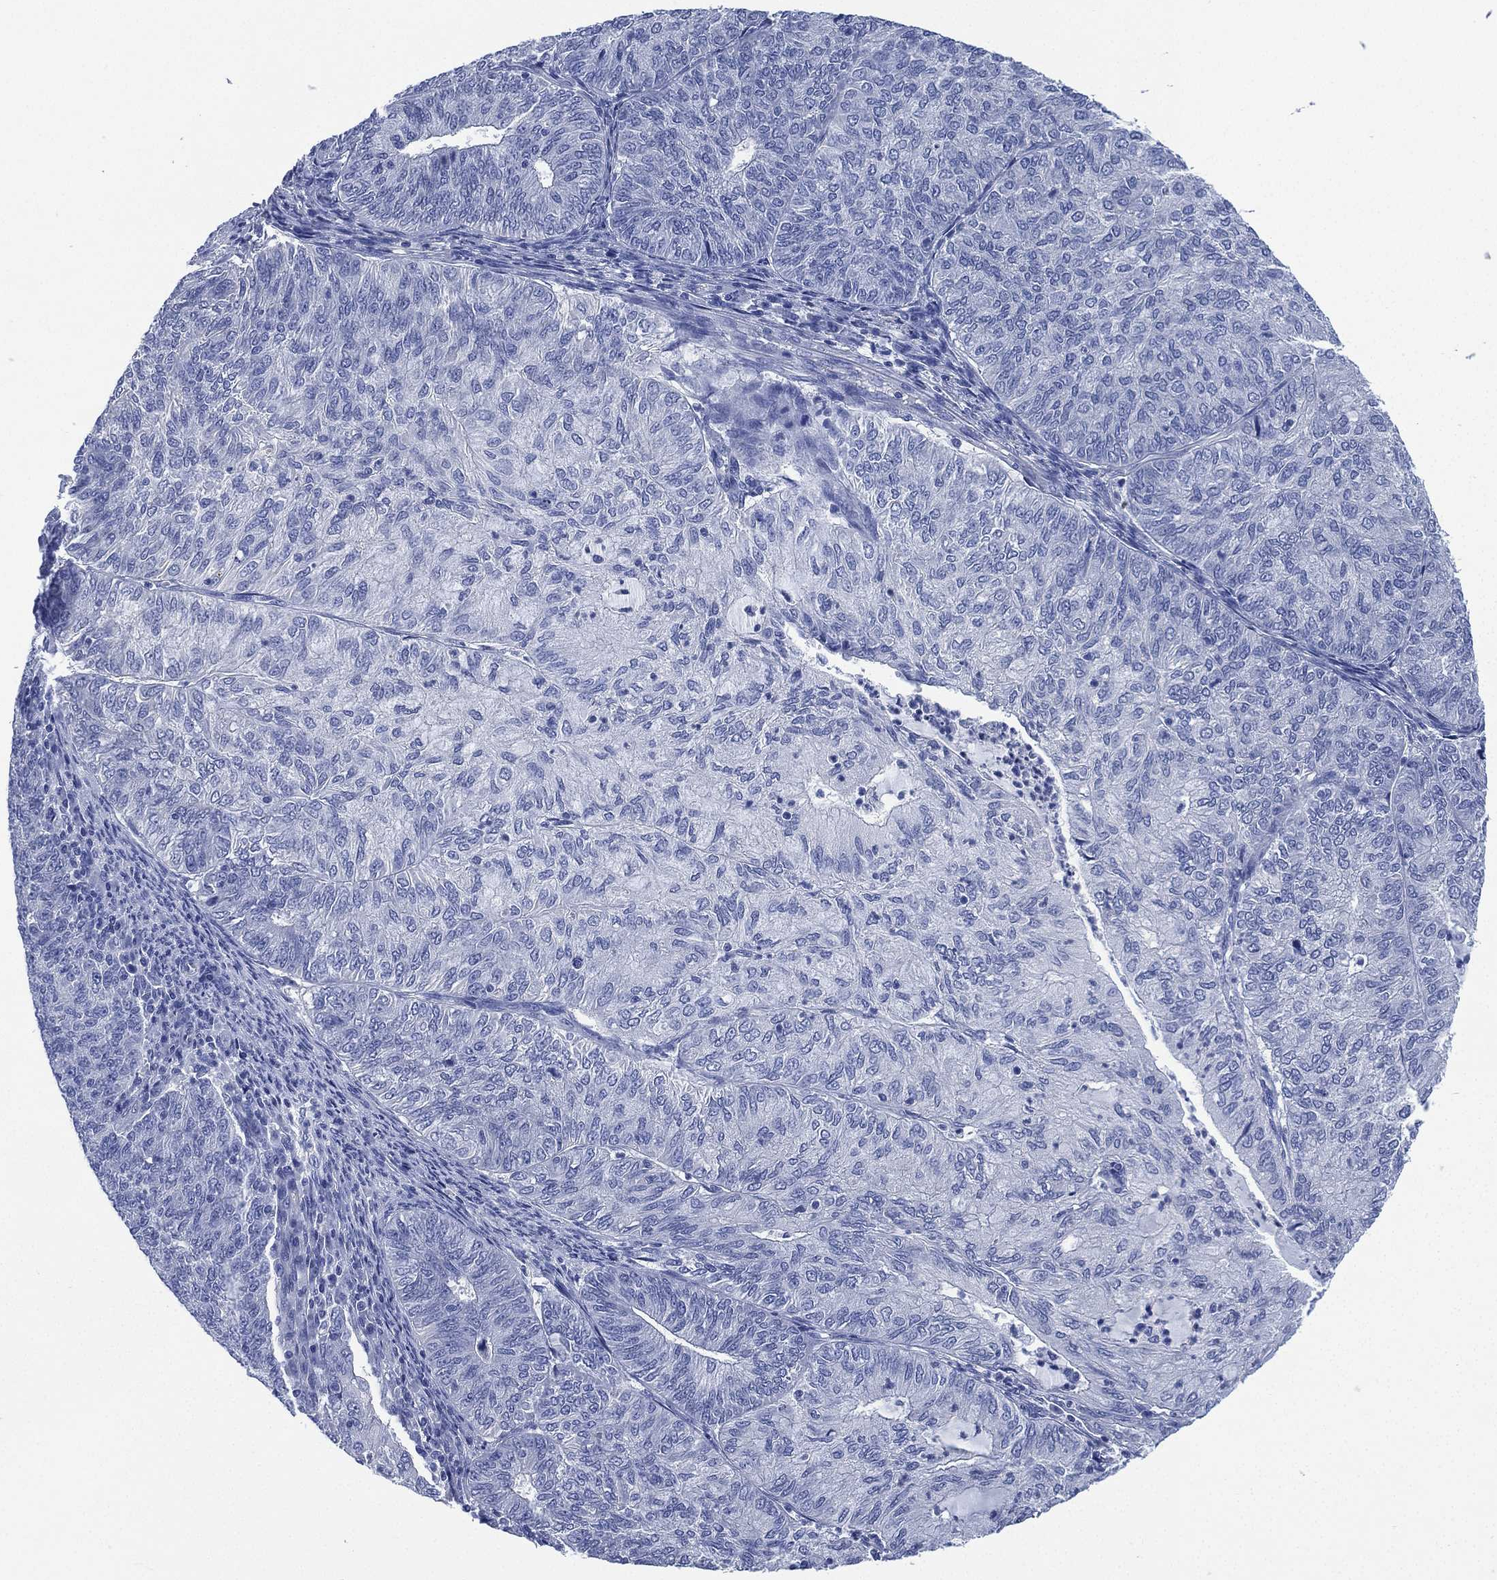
{"staining": {"intensity": "negative", "quantity": "none", "location": "none"}, "tissue": "endometrial cancer", "cell_type": "Tumor cells", "image_type": "cancer", "snomed": [{"axis": "morphology", "description": "Adenocarcinoma, NOS"}, {"axis": "topography", "description": "Endometrium"}], "caption": "Tumor cells are negative for protein expression in human endometrial cancer (adenocarcinoma).", "gene": "CCDC70", "patient": {"sex": "female", "age": 82}}